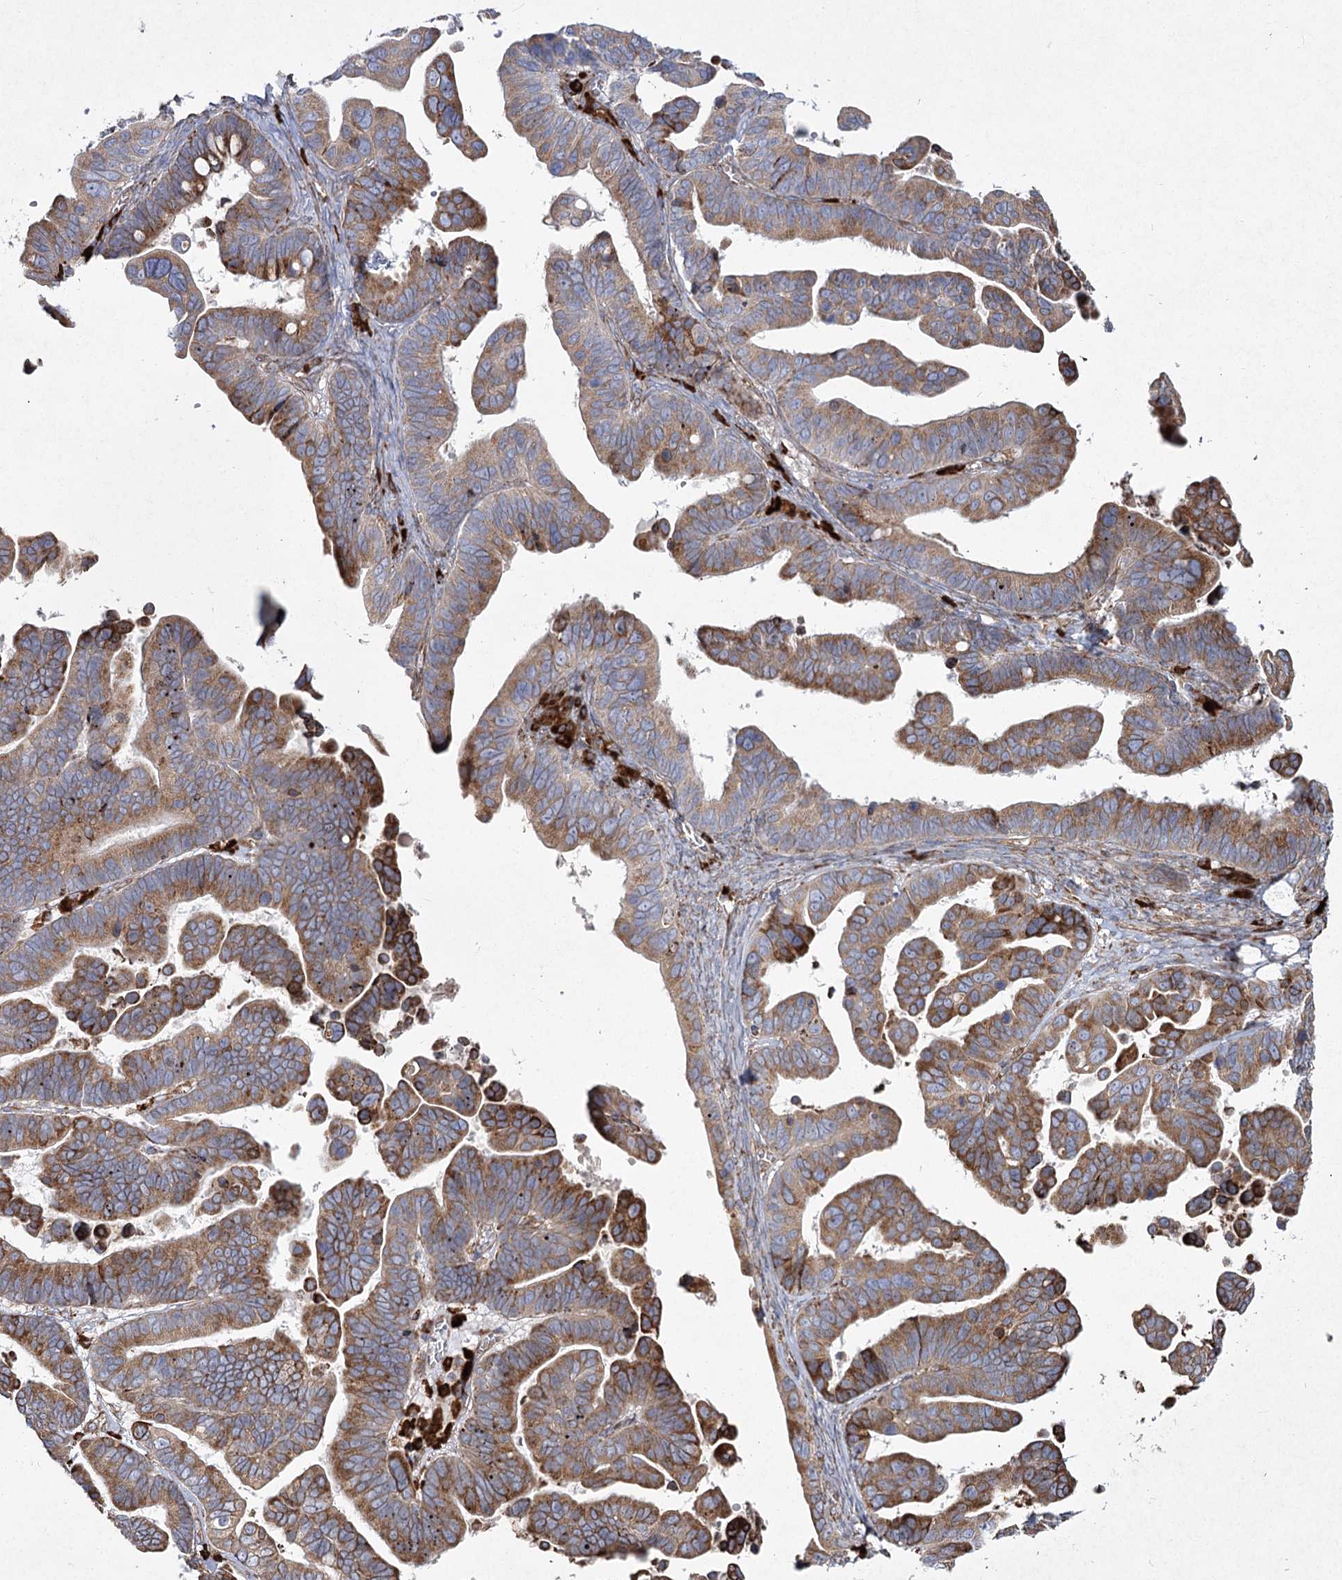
{"staining": {"intensity": "moderate", "quantity": ">75%", "location": "cytoplasmic/membranous"}, "tissue": "ovarian cancer", "cell_type": "Tumor cells", "image_type": "cancer", "snomed": [{"axis": "morphology", "description": "Cystadenocarcinoma, serous, NOS"}, {"axis": "topography", "description": "Ovary"}], "caption": "Ovarian cancer tissue demonstrates moderate cytoplasmic/membranous positivity in about >75% of tumor cells The protein is shown in brown color, while the nuclei are stained blue.", "gene": "NHLRC2", "patient": {"sex": "female", "age": 56}}